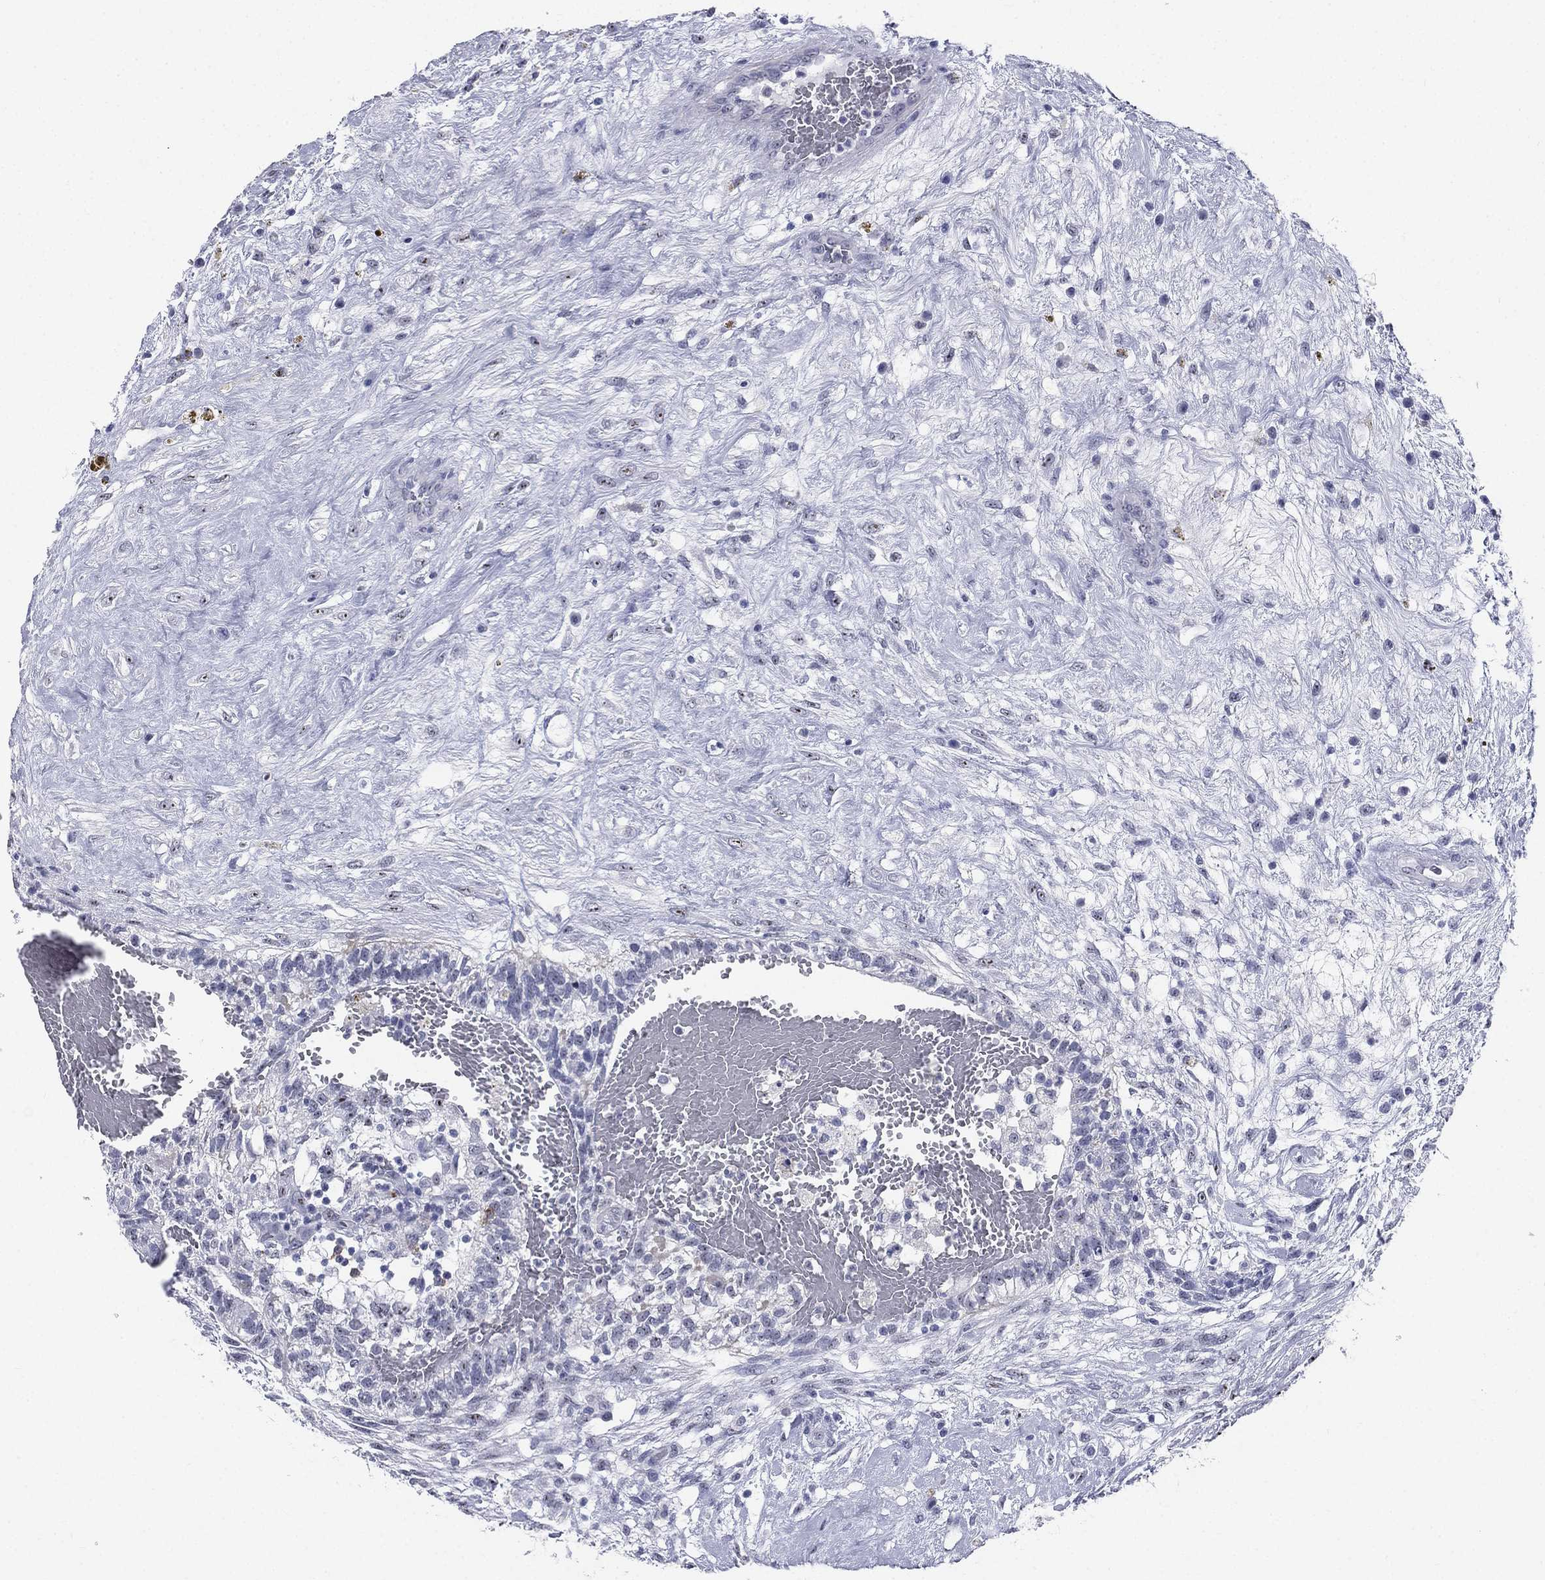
{"staining": {"intensity": "negative", "quantity": "none", "location": "none"}, "tissue": "testis cancer", "cell_type": "Tumor cells", "image_type": "cancer", "snomed": [{"axis": "morphology", "description": "Normal tissue, NOS"}, {"axis": "morphology", "description": "Carcinoma, Embryonal, NOS"}, {"axis": "topography", "description": "Testis"}, {"axis": "topography", "description": "Epididymis"}], "caption": "This is an immunohistochemistry (IHC) micrograph of testis embryonal carcinoma. There is no expression in tumor cells.", "gene": "CD22", "patient": {"sex": "male", "age": 32}}